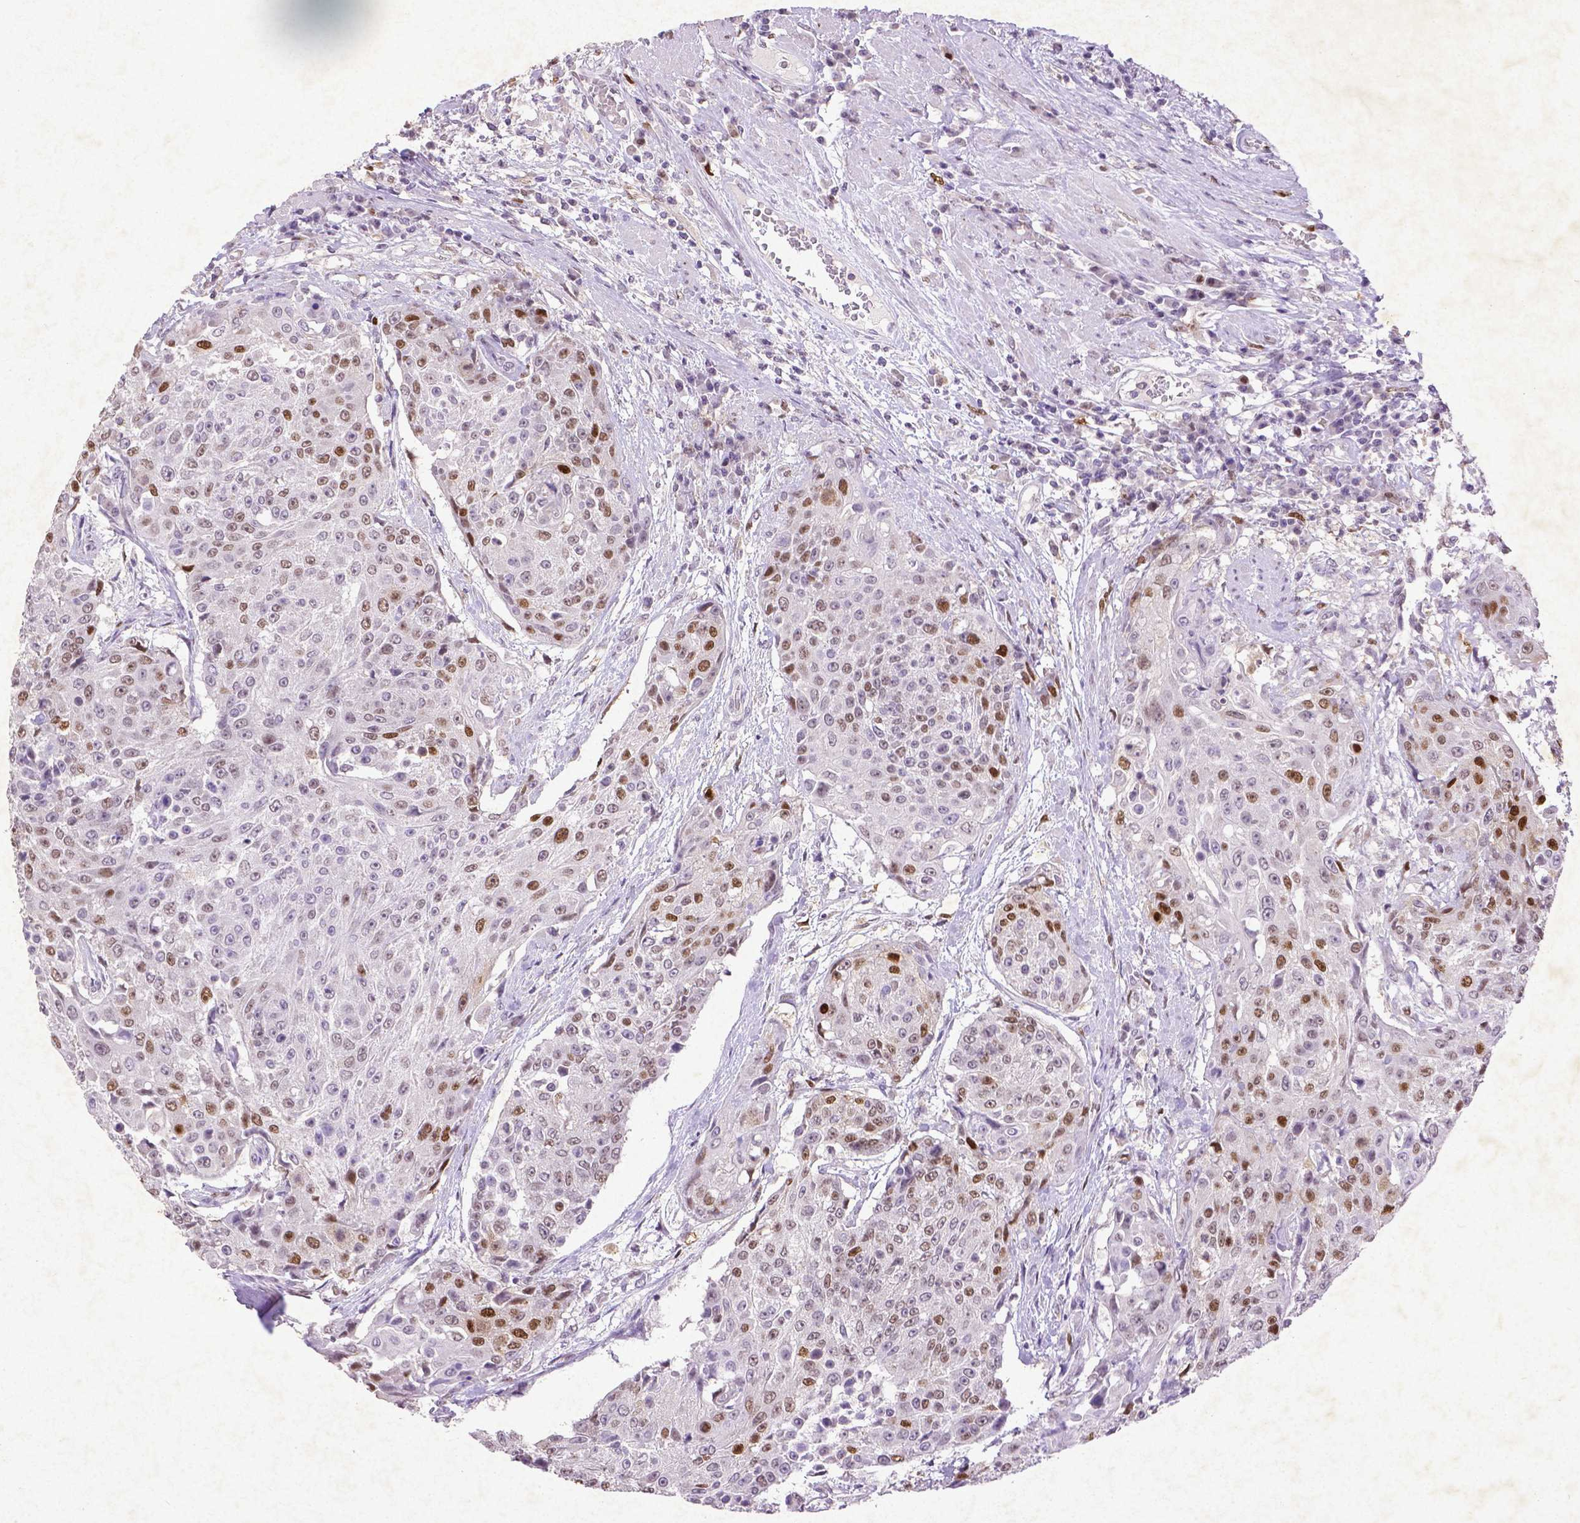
{"staining": {"intensity": "strong", "quantity": "<25%", "location": "nuclear"}, "tissue": "urothelial cancer", "cell_type": "Tumor cells", "image_type": "cancer", "snomed": [{"axis": "morphology", "description": "Urothelial carcinoma, High grade"}, {"axis": "topography", "description": "Urinary bladder"}], "caption": "Protein staining demonstrates strong nuclear staining in about <25% of tumor cells in urothelial cancer. The protein of interest is stained brown, and the nuclei are stained in blue (DAB IHC with brightfield microscopy, high magnification).", "gene": "CDKN1A", "patient": {"sex": "female", "age": 63}}